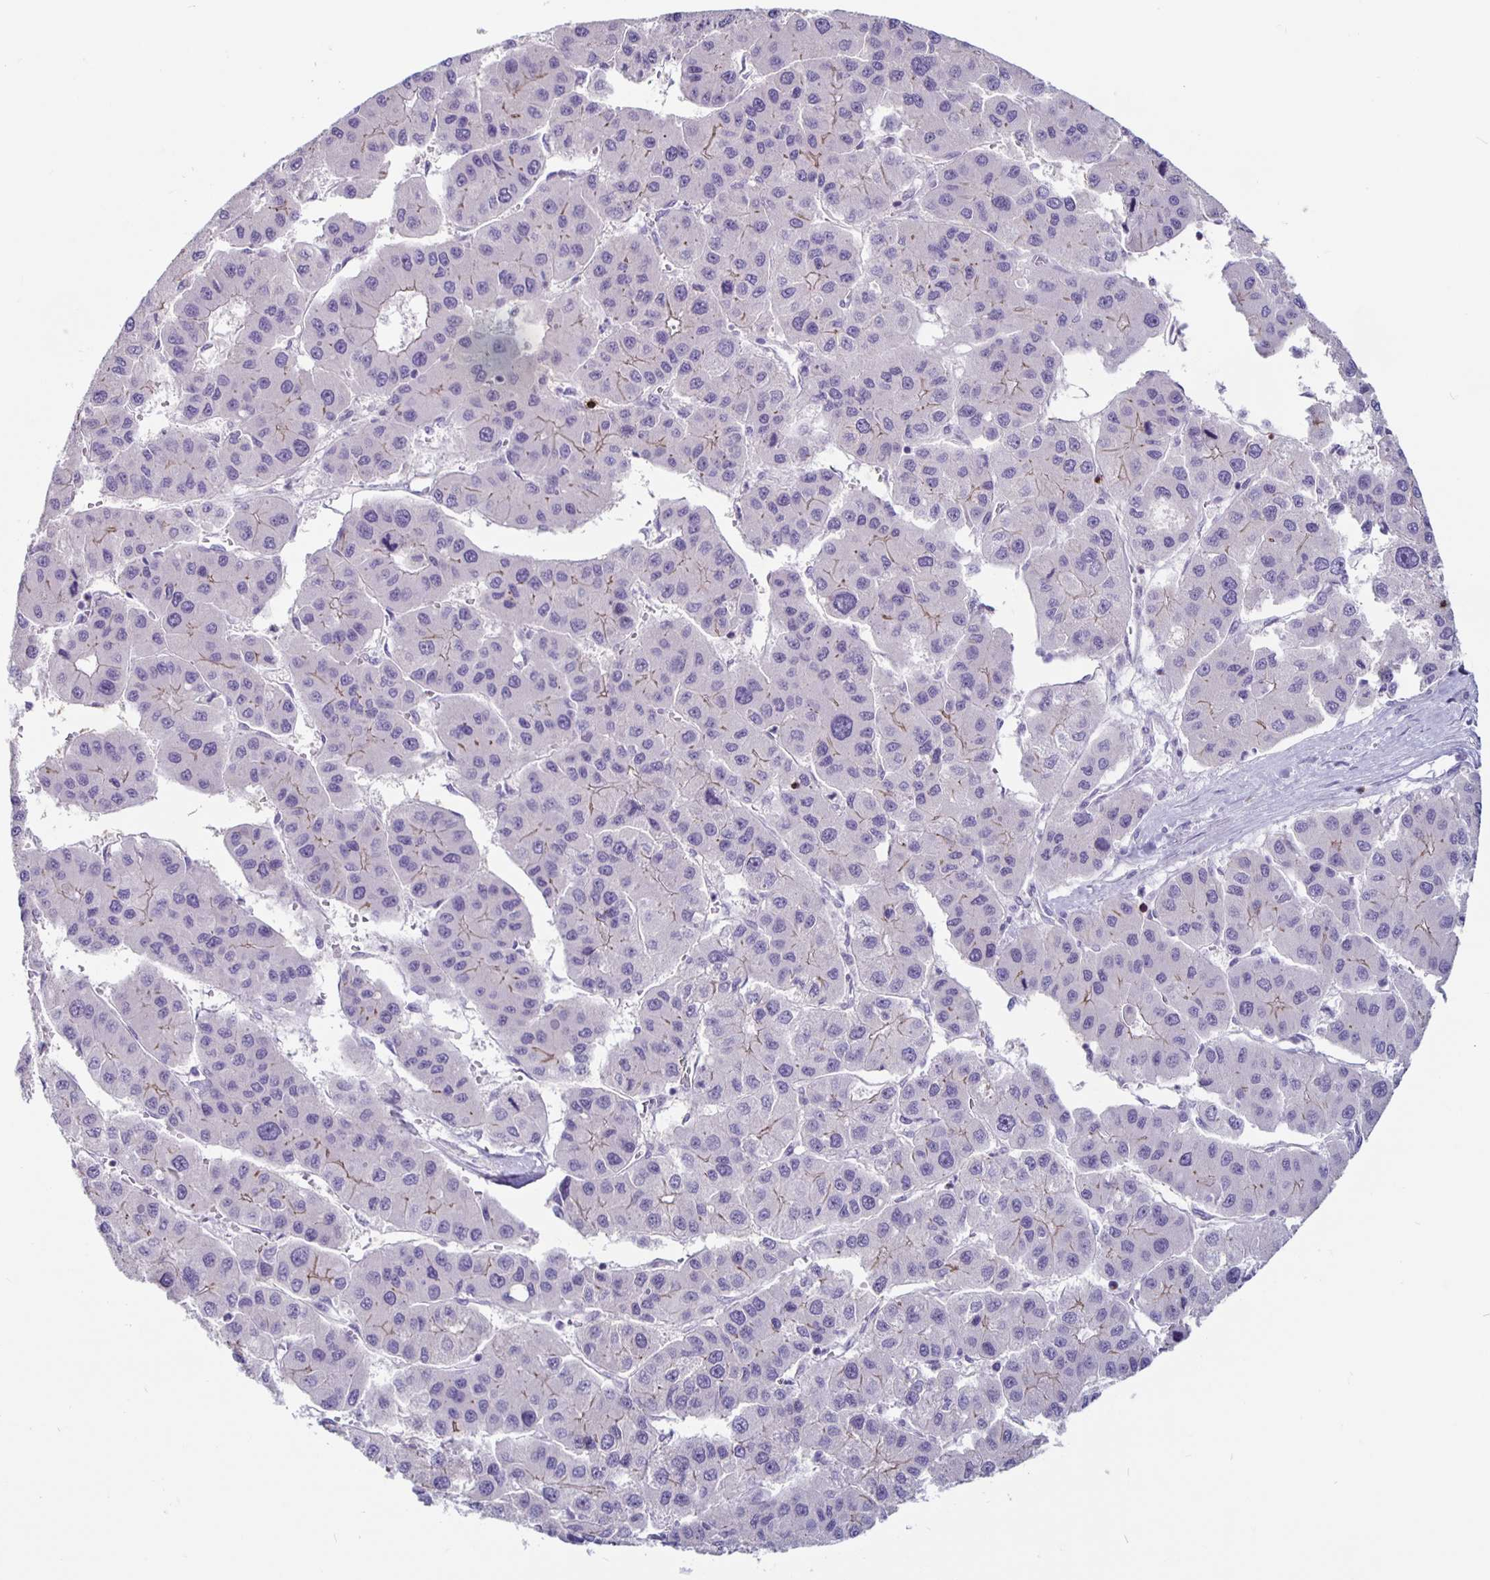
{"staining": {"intensity": "negative", "quantity": "none", "location": "none"}, "tissue": "liver cancer", "cell_type": "Tumor cells", "image_type": "cancer", "snomed": [{"axis": "morphology", "description": "Carcinoma, Hepatocellular, NOS"}, {"axis": "topography", "description": "Liver"}], "caption": "Tumor cells are negative for brown protein staining in liver hepatocellular carcinoma.", "gene": "GZMK", "patient": {"sex": "male", "age": 73}}